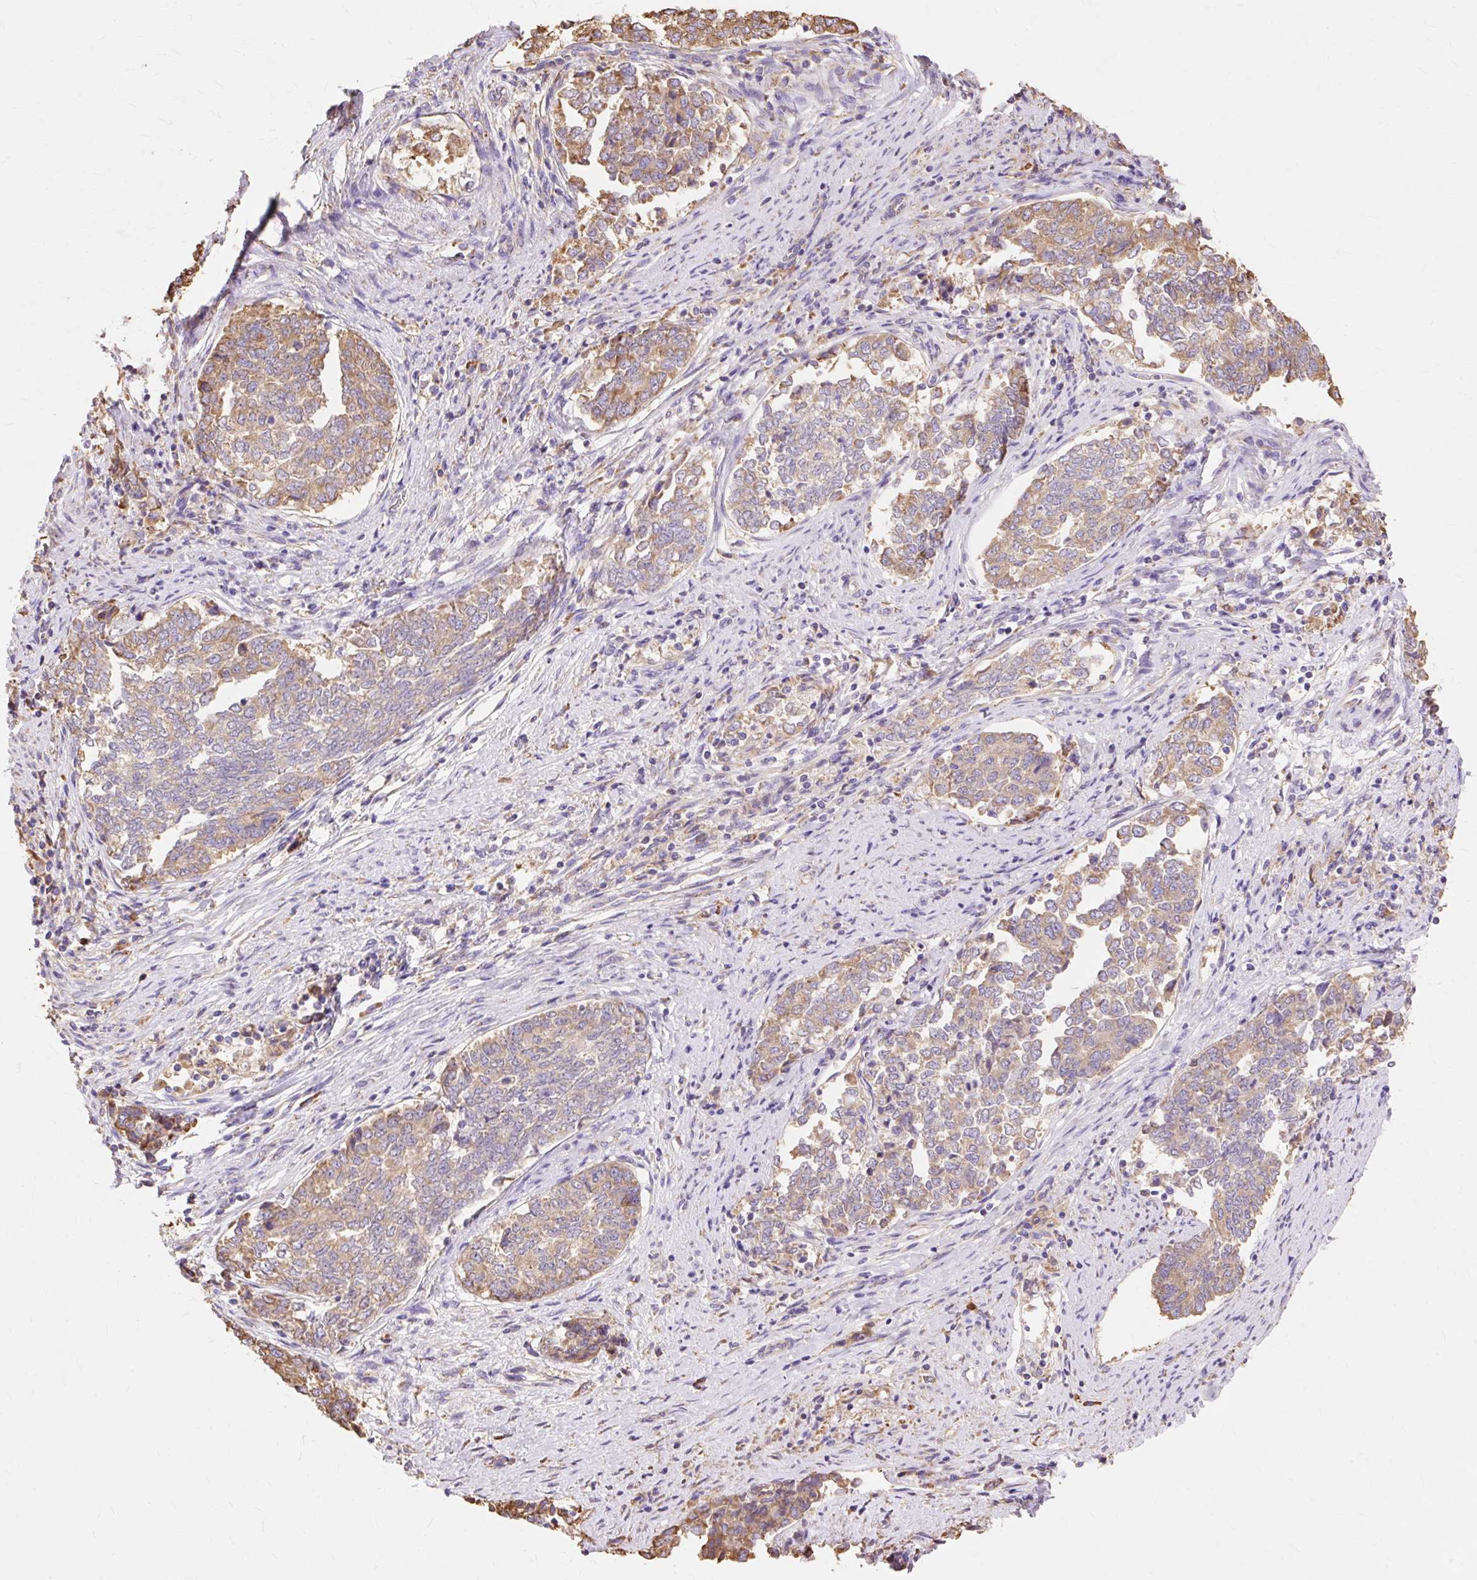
{"staining": {"intensity": "weak", "quantity": ">75%", "location": "cytoplasmic/membranous"}, "tissue": "endometrial cancer", "cell_type": "Tumor cells", "image_type": "cancer", "snomed": [{"axis": "morphology", "description": "Adenocarcinoma, NOS"}, {"axis": "topography", "description": "Endometrium"}], "caption": "A histopathology image showing weak cytoplasmic/membranous staining in about >75% of tumor cells in endometrial cancer, as visualized by brown immunohistochemical staining.", "gene": "RPS17", "patient": {"sex": "female", "age": 80}}